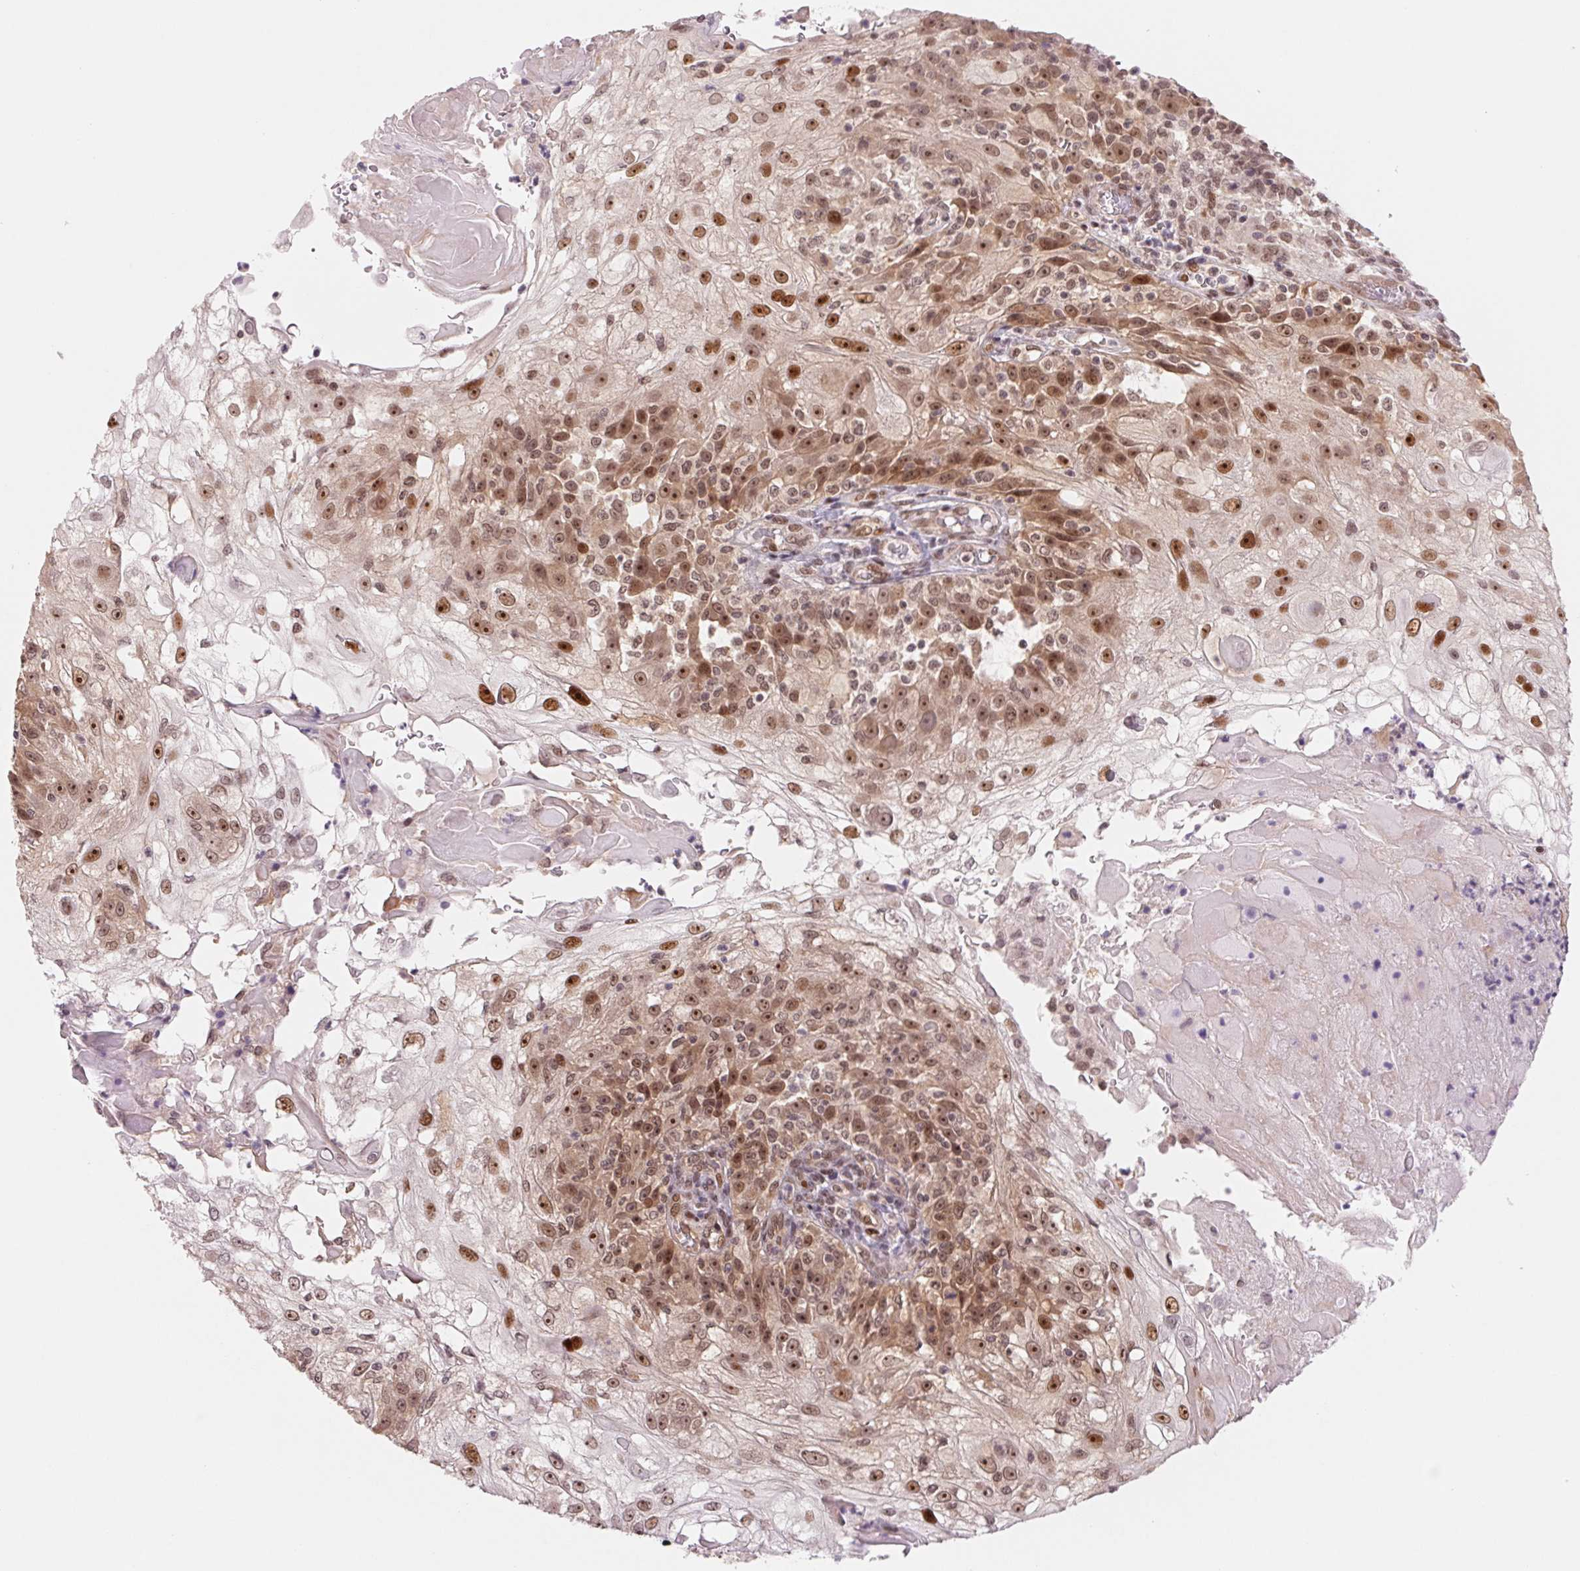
{"staining": {"intensity": "moderate", "quantity": ">75%", "location": "nuclear"}, "tissue": "skin cancer", "cell_type": "Tumor cells", "image_type": "cancer", "snomed": [{"axis": "morphology", "description": "Normal tissue, NOS"}, {"axis": "morphology", "description": "Squamous cell carcinoma, NOS"}, {"axis": "topography", "description": "Skin"}], "caption": "Protein staining by IHC exhibits moderate nuclear staining in approximately >75% of tumor cells in skin squamous cell carcinoma.", "gene": "DNAJB6", "patient": {"sex": "female", "age": 83}}